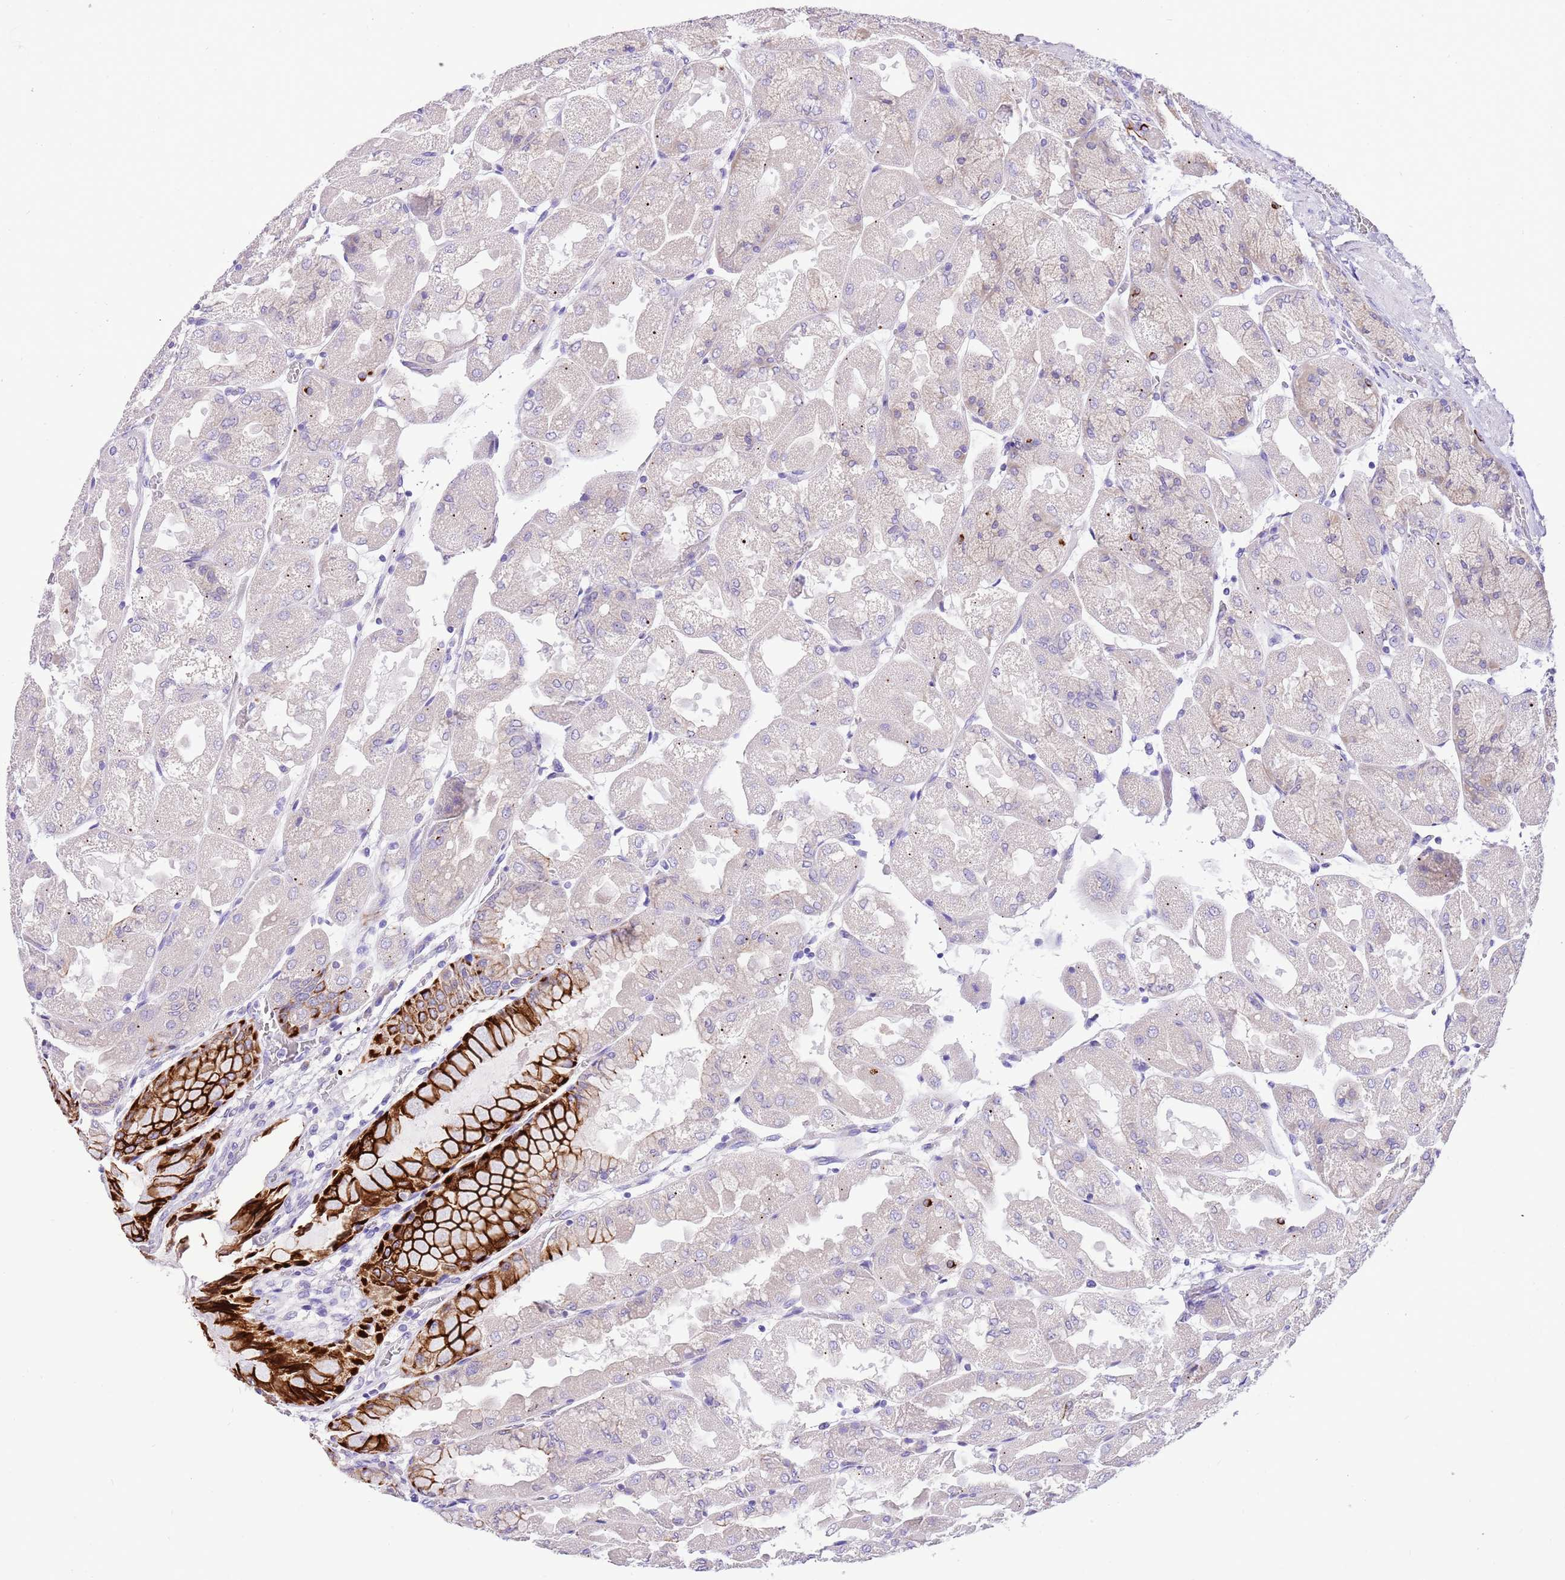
{"staining": {"intensity": "strong", "quantity": "<25%", "location": "cytoplasmic/membranous"}, "tissue": "stomach", "cell_type": "Glandular cells", "image_type": "normal", "snomed": [{"axis": "morphology", "description": "Normal tissue, NOS"}, {"axis": "topography", "description": "Stomach"}], "caption": "Immunohistochemical staining of normal human stomach reveals <25% levels of strong cytoplasmic/membranous protein staining in approximately <25% of glandular cells.", "gene": "R3HDM4", "patient": {"sex": "female", "age": 61}}